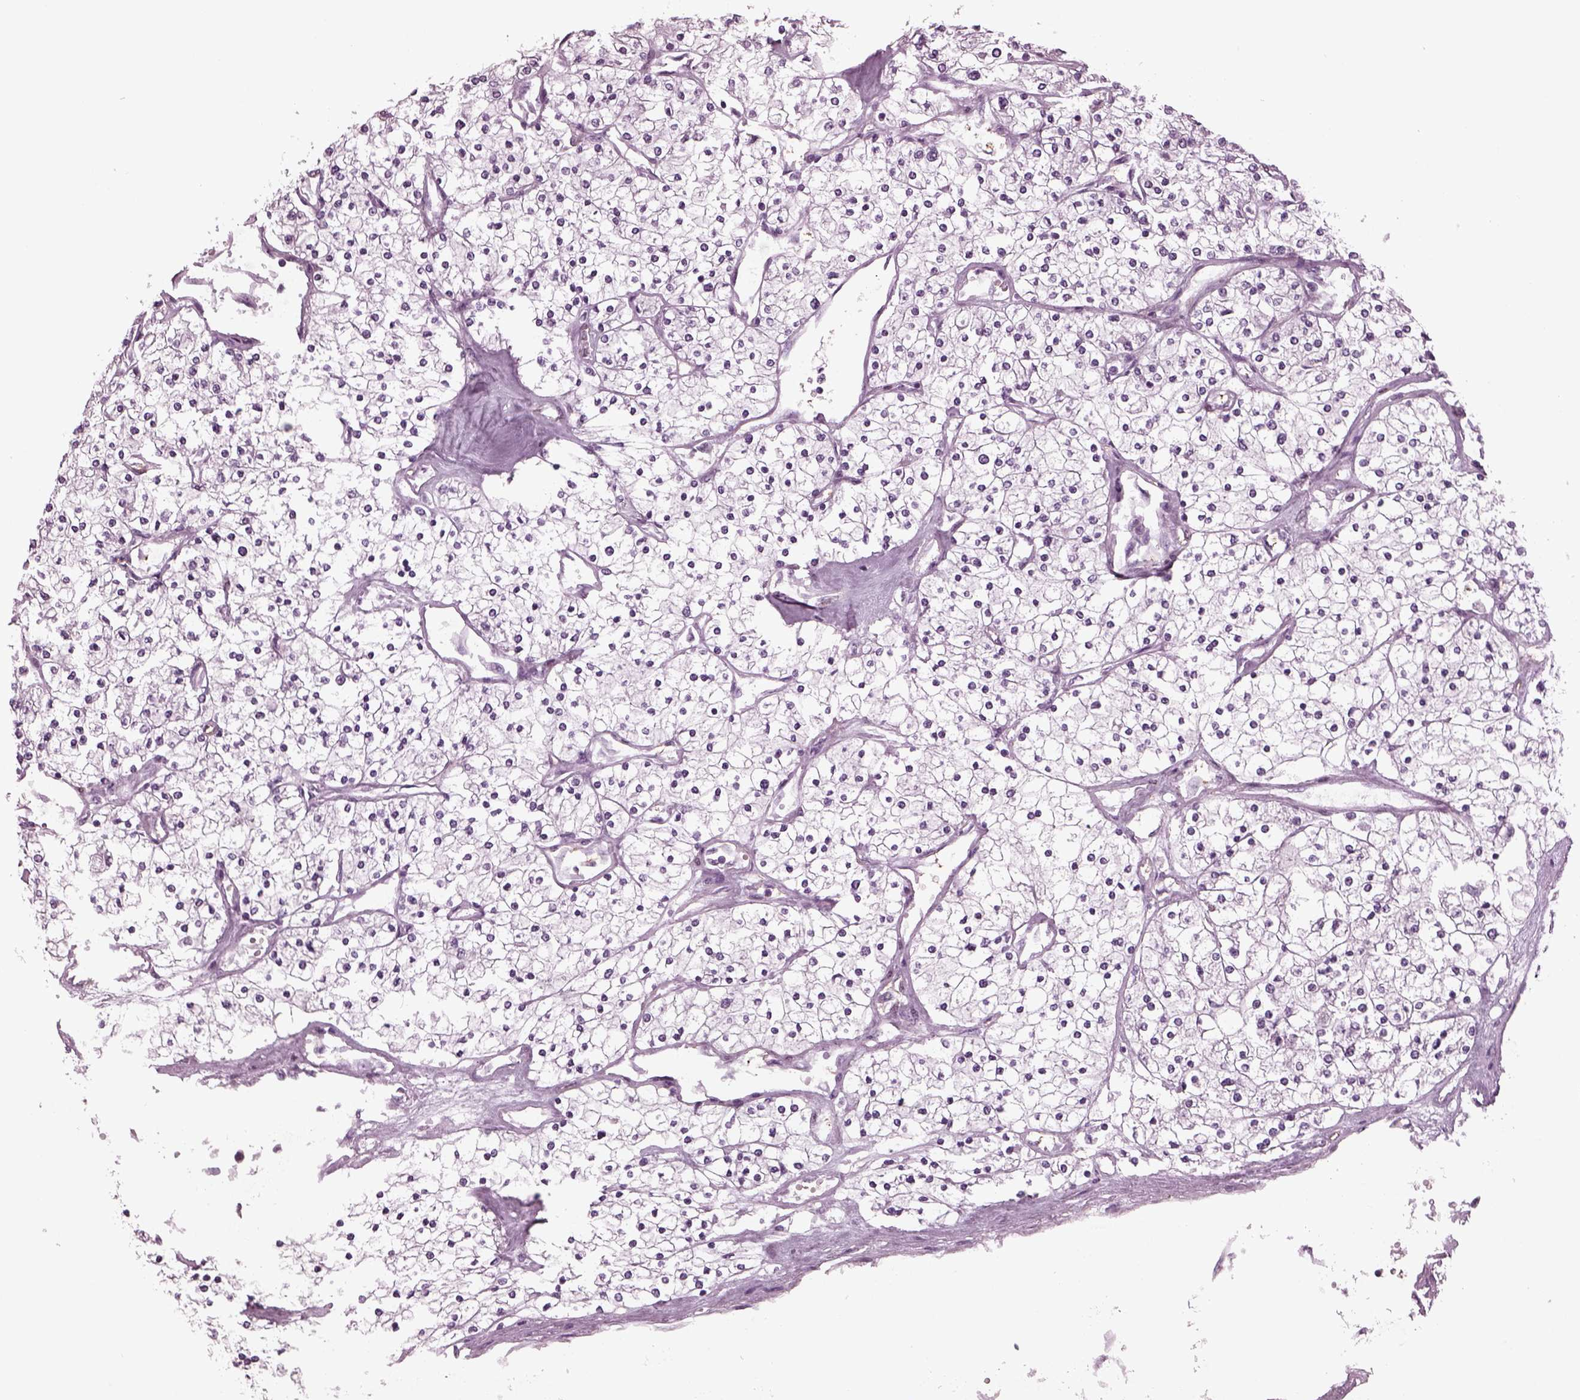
{"staining": {"intensity": "negative", "quantity": "none", "location": "none"}, "tissue": "renal cancer", "cell_type": "Tumor cells", "image_type": "cancer", "snomed": [{"axis": "morphology", "description": "Adenocarcinoma, NOS"}, {"axis": "topography", "description": "Kidney"}], "caption": "High power microscopy histopathology image of an immunohistochemistry (IHC) histopathology image of renal cancer, revealing no significant expression in tumor cells.", "gene": "TPPP2", "patient": {"sex": "male", "age": 80}}